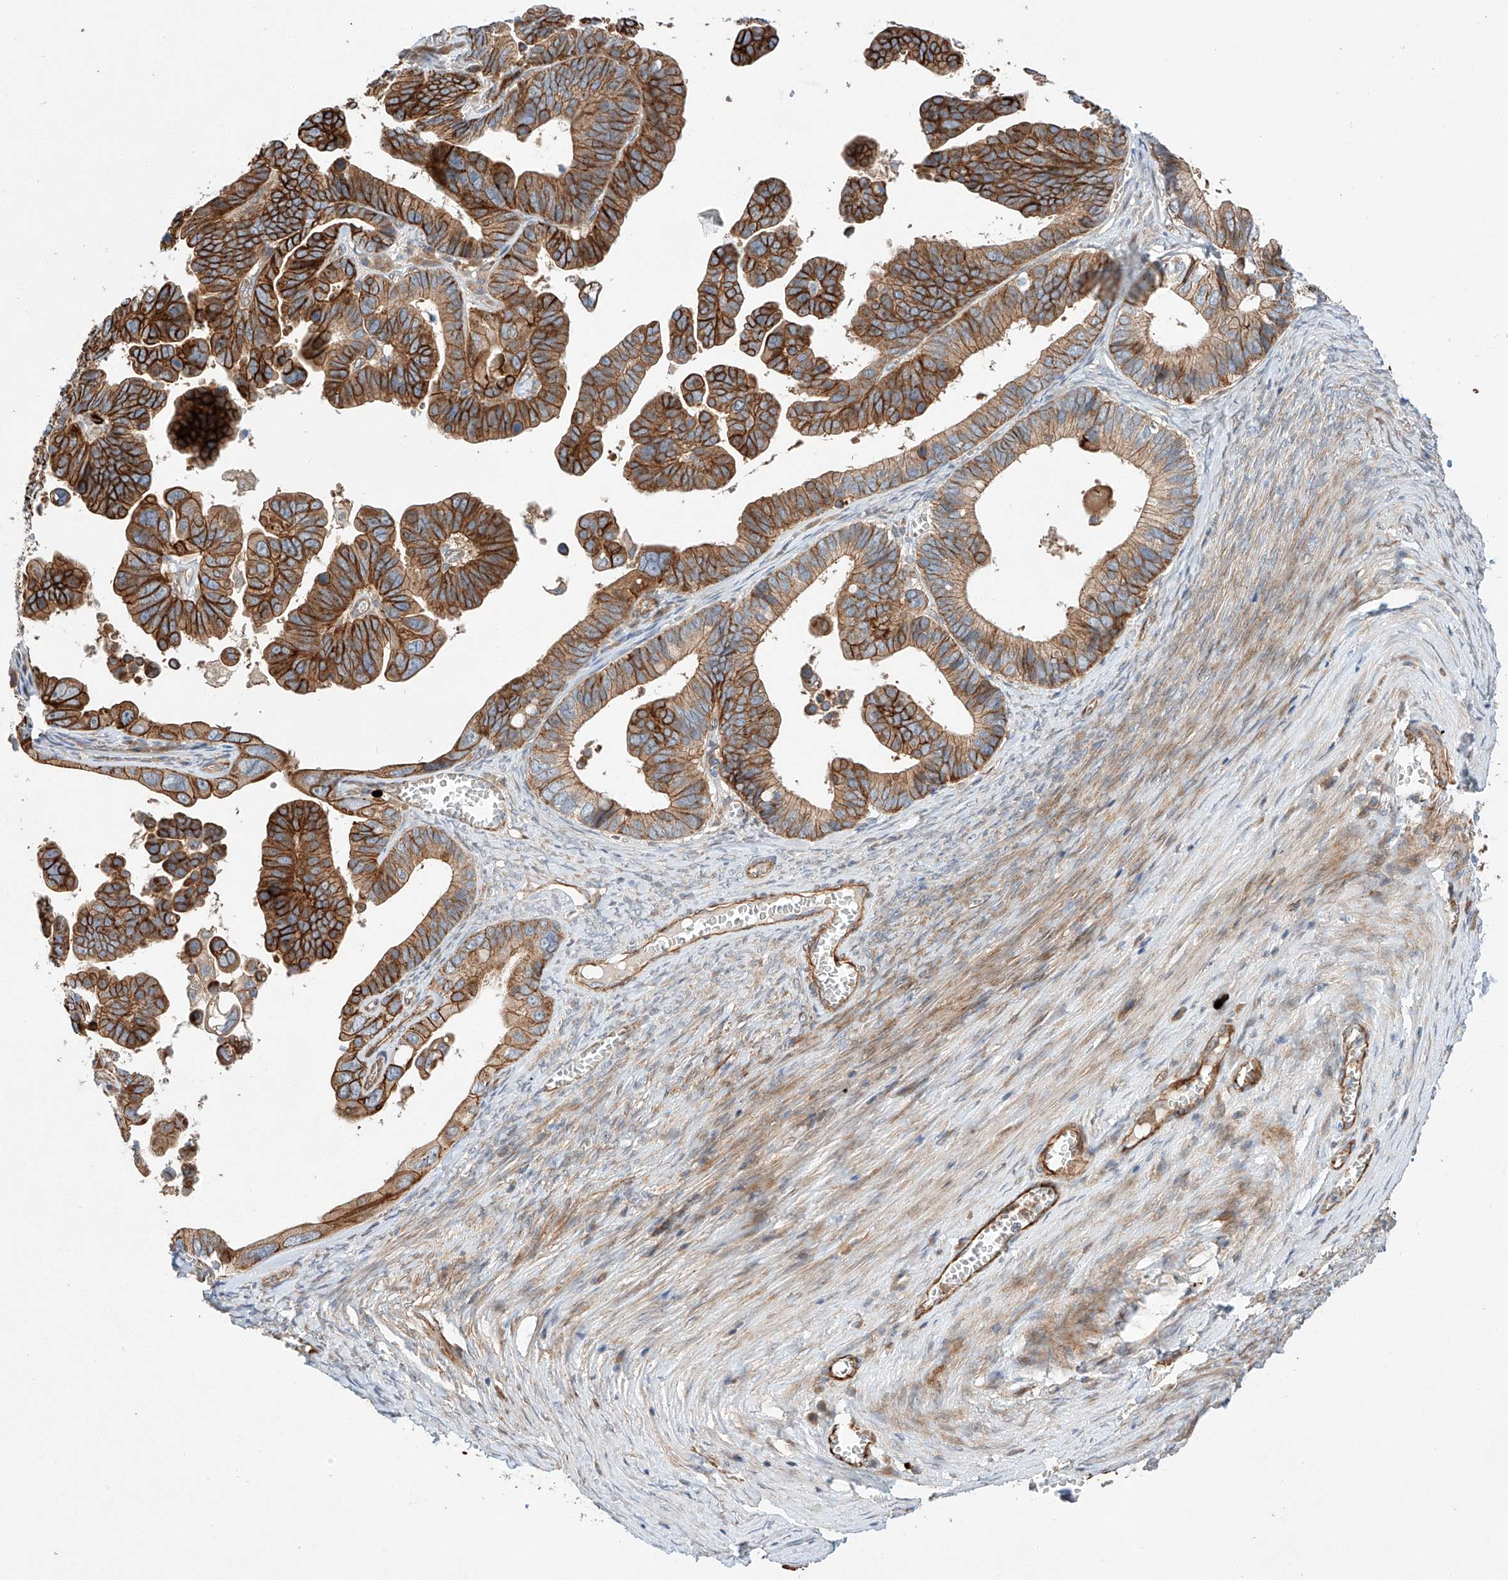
{"staining": {"intensity": "strong", "quantity": ">75%", "location": "cytoplasmic/membranous"}, "tissue": "ovarian cancer", "cell_type": "Tumor cells", "image_type": "cancer", "snomed": [{"axis": "morphology", "description": "Cystadenocarcinoma, serous, NOS"}, {"axis": "topography", "description": "Ovary"}], "caption": "The image displays a brown stain indicating the presence of a protein in the cytoplasmic/membranous of tumor cells in ovarian serous cystadenocarcinoma. (Brightfield microscopy of DAB IHC at high magnification).", "gene": "MINDY4", "patient": {"sex": "female", "age": 56}}